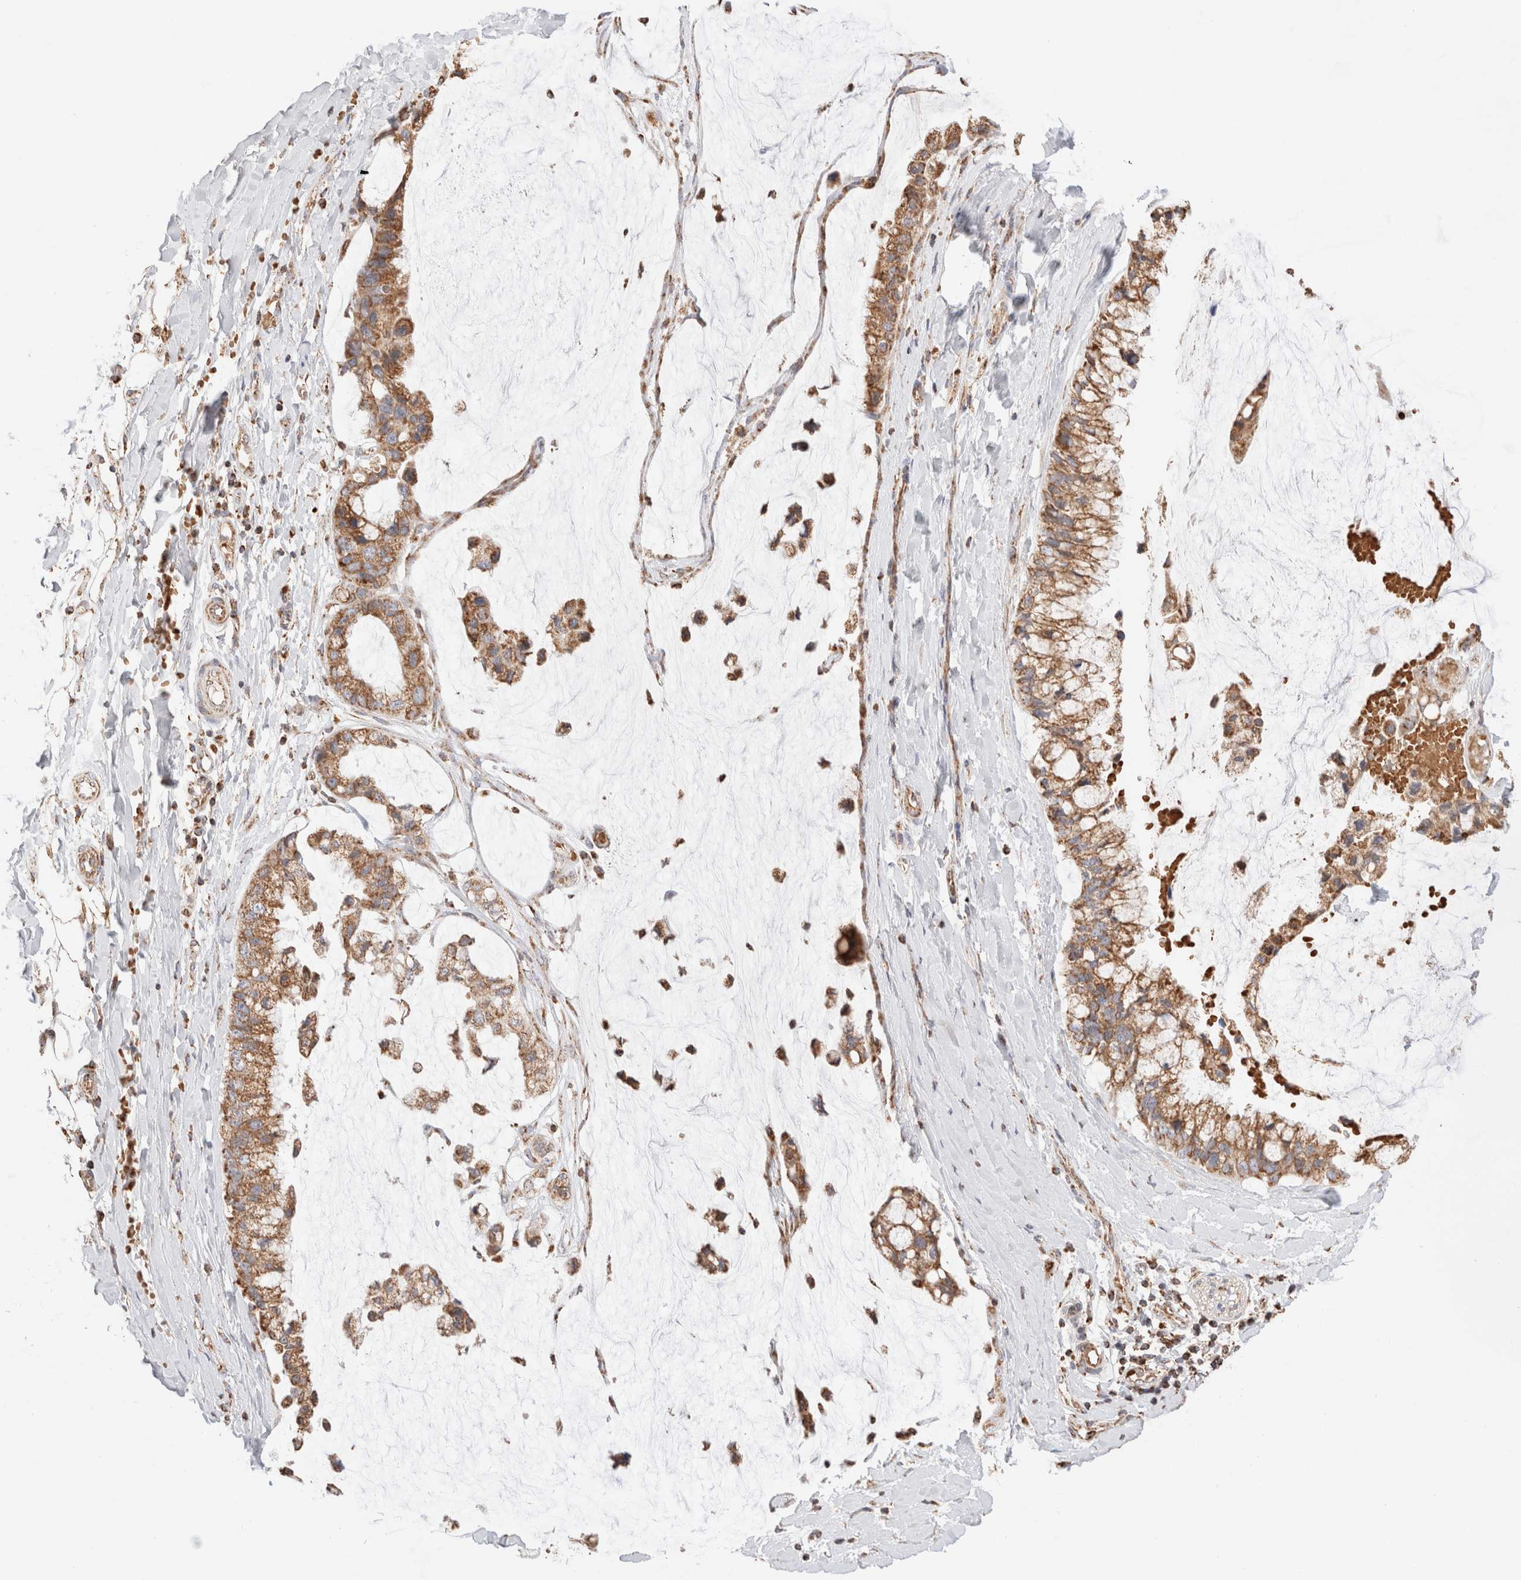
{"staining": {"intensity": "moderate", "quantity": ">75%", "location": "cytoplasmic/membranous"}, "tissue": "ovarian cancer", "cell_type": "Tumor cells", "image_type": "cancer", "snomed": [{"axis": "morphology", "description": "Cystadenocarcinoma, mucinous, NOS"}, {"axis": "topography", "description": "Ovary"}], "caption": "Ovarian mucinous cystadenocarcinoma stained for a protein reveals moderate cytoplasmic/membranous positivity in tumor cells.", "gene": "TMPPE", "patient": {"sex": "female", "age": 39}}